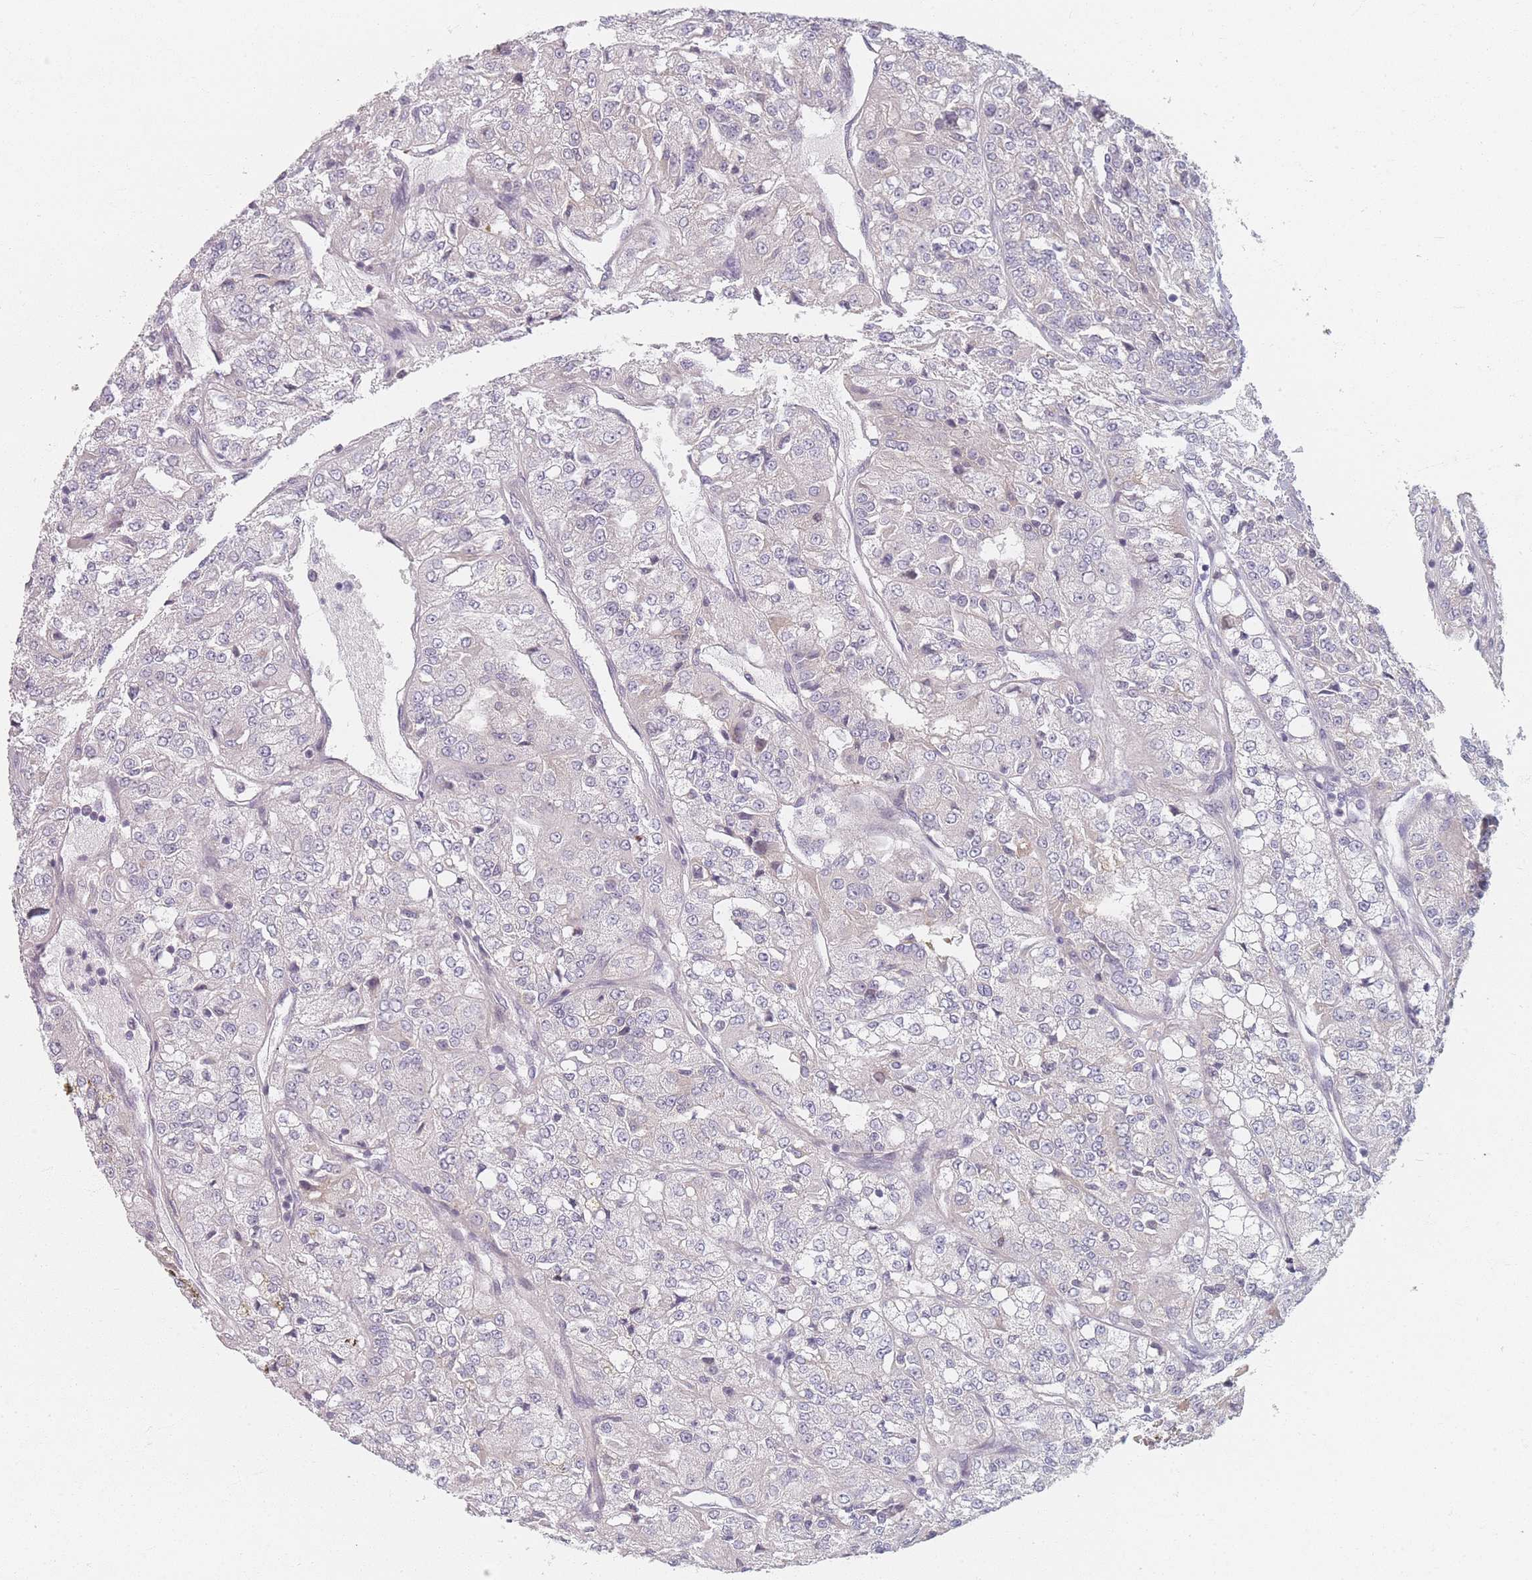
{"staining": {"intensity": "negative", "quantity": "none", "location": "none"}, "tissue": "renal cancer", "cell_type": "Tumor cells", "image_type": "cancer", "snomed": [{"axis": "morphology", "description": "Adenocarcinoma, NOS"}, {"axis": "topography", "description": "Kidney"}], "caption": "Renal cancer was stained to show a protein in brown. There is no significant staining in tumor cells.", "gene": "TMOD1", "patient": {"sex": "female", "age": 63}}